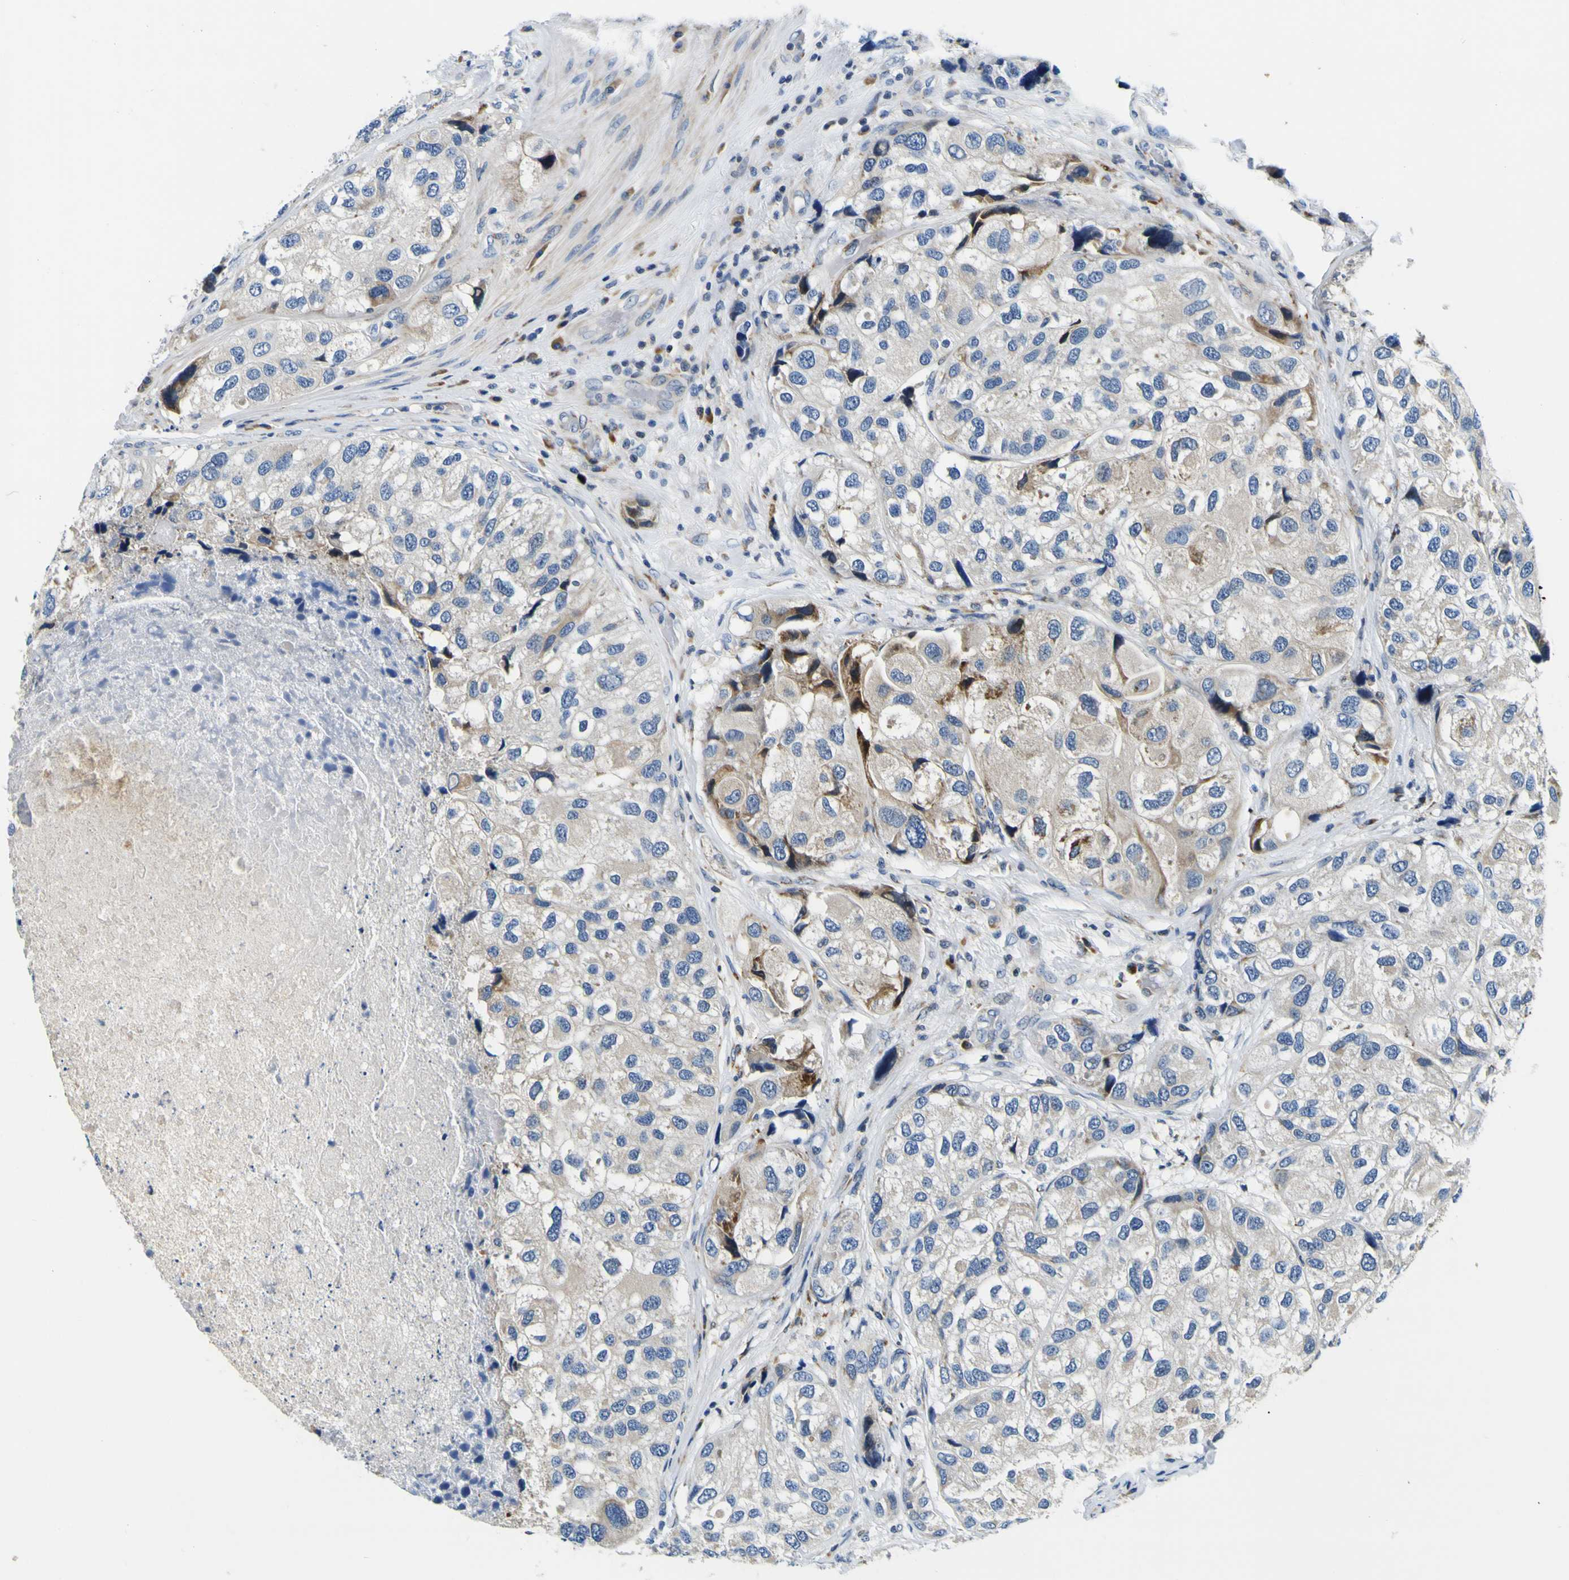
{"staining": {"intensity": "weak", "quantity": "<25%", "location": "cytoplasmic/membranous"}, "tissue": "urothelial cancer", "cell_type": "Tumor cells", "image_type": "cancer", "snomed": [{"axis": "morphology", "description": "Urothelial carcinoma, High grade"}, {"axis": "topography", "description": "Urinary bladder"}], "caption": "An image of human high-grade urothelial carcinoma is negative for staining in tumor cells. The staining was performed using DAB to visualize the protein expression in brown, while the nuclei were stained in blue with hematoxylin (Magnification: 20x).", "gene": "NLRP3", "patient": {"sex": "female", "age": 64}}